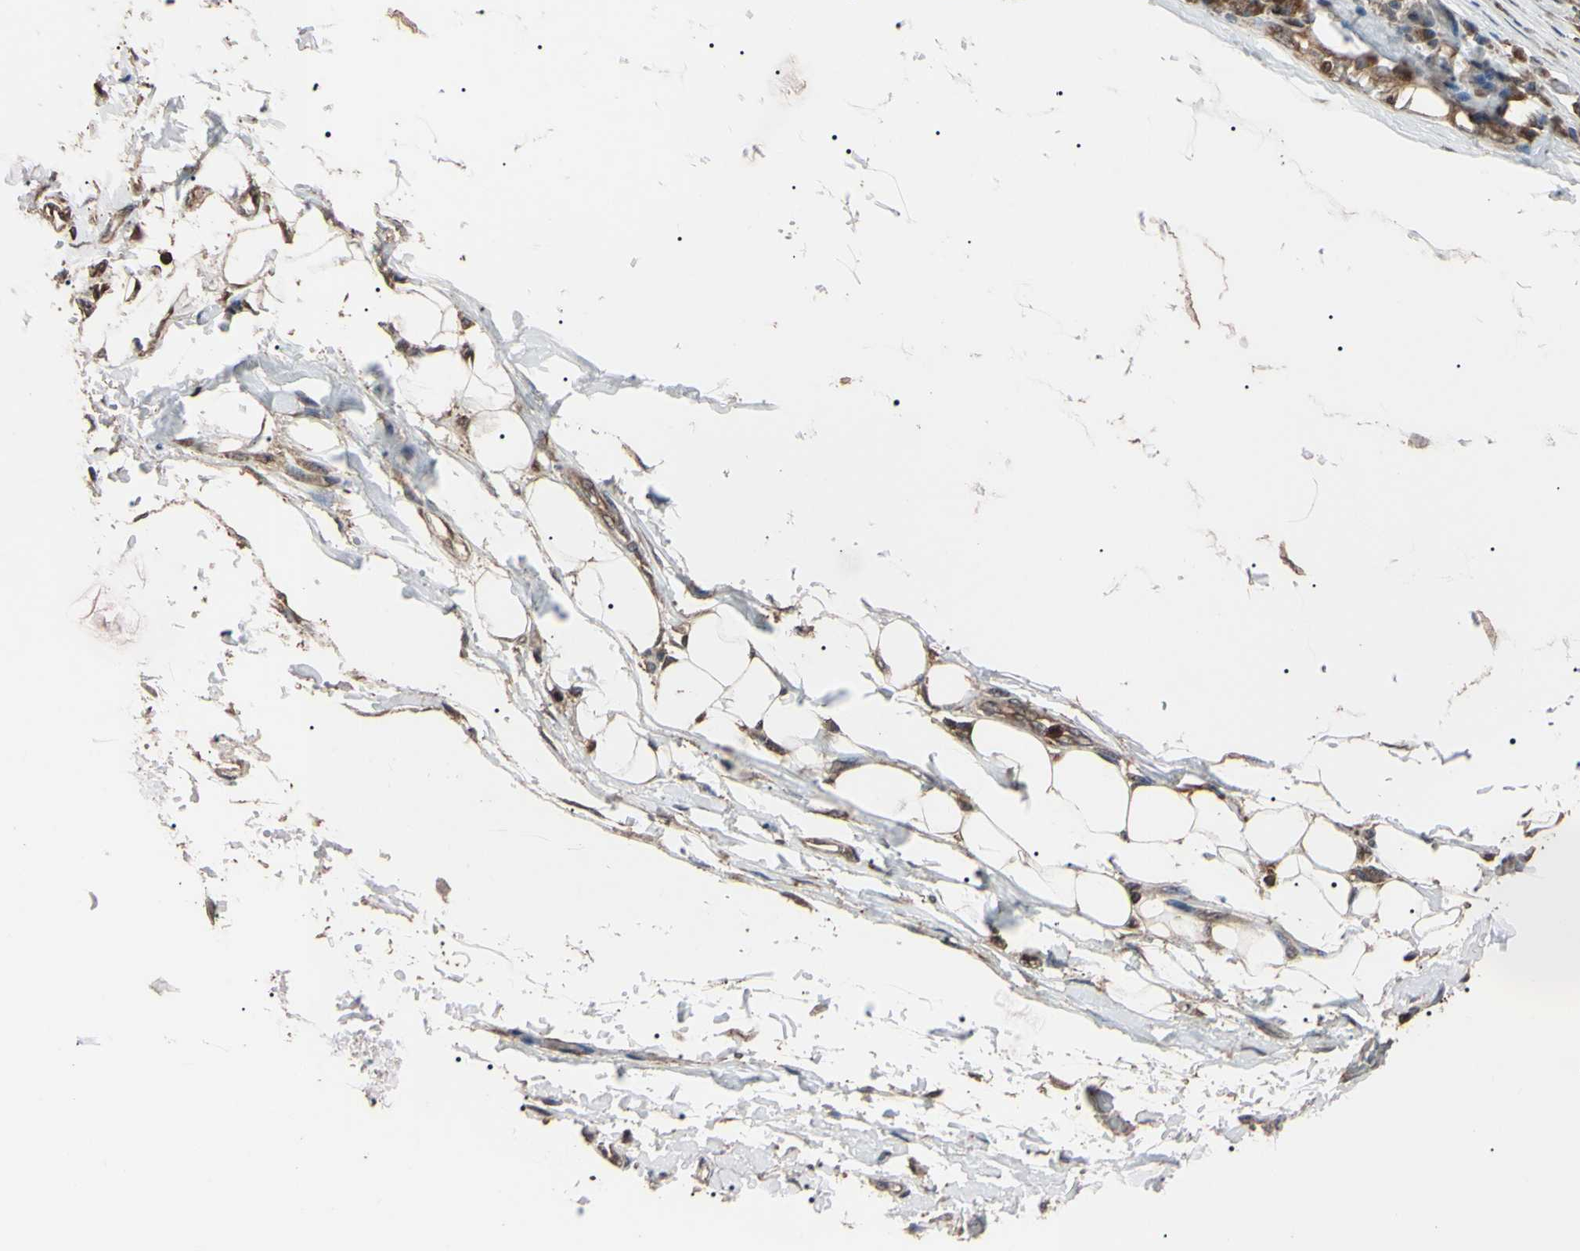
{"staining": {"intensity": "moderate", "quantity": ">75%", "location": "cytoplasmic/membranous"}, "tissue": "adipose tissue", "cell_type": "Adipocytes", "image_type": "normal", "snomed": [{"axis": "morphology", "description": "Normal tissue, NOS"}, {"axis": "morphology", "description": "Adenocarcinoma, NOS"}, {"axis": "topography", "description": "Esophagus"}], "caption": "Moderate cytoplasmic/membranous staining for a protein is identified in about >75% of adipocytes of benign adipose tissue using immunohistochemistry.", "gene": "TNFRSF1A", "patient": {"sex": "male", "age": 62}}